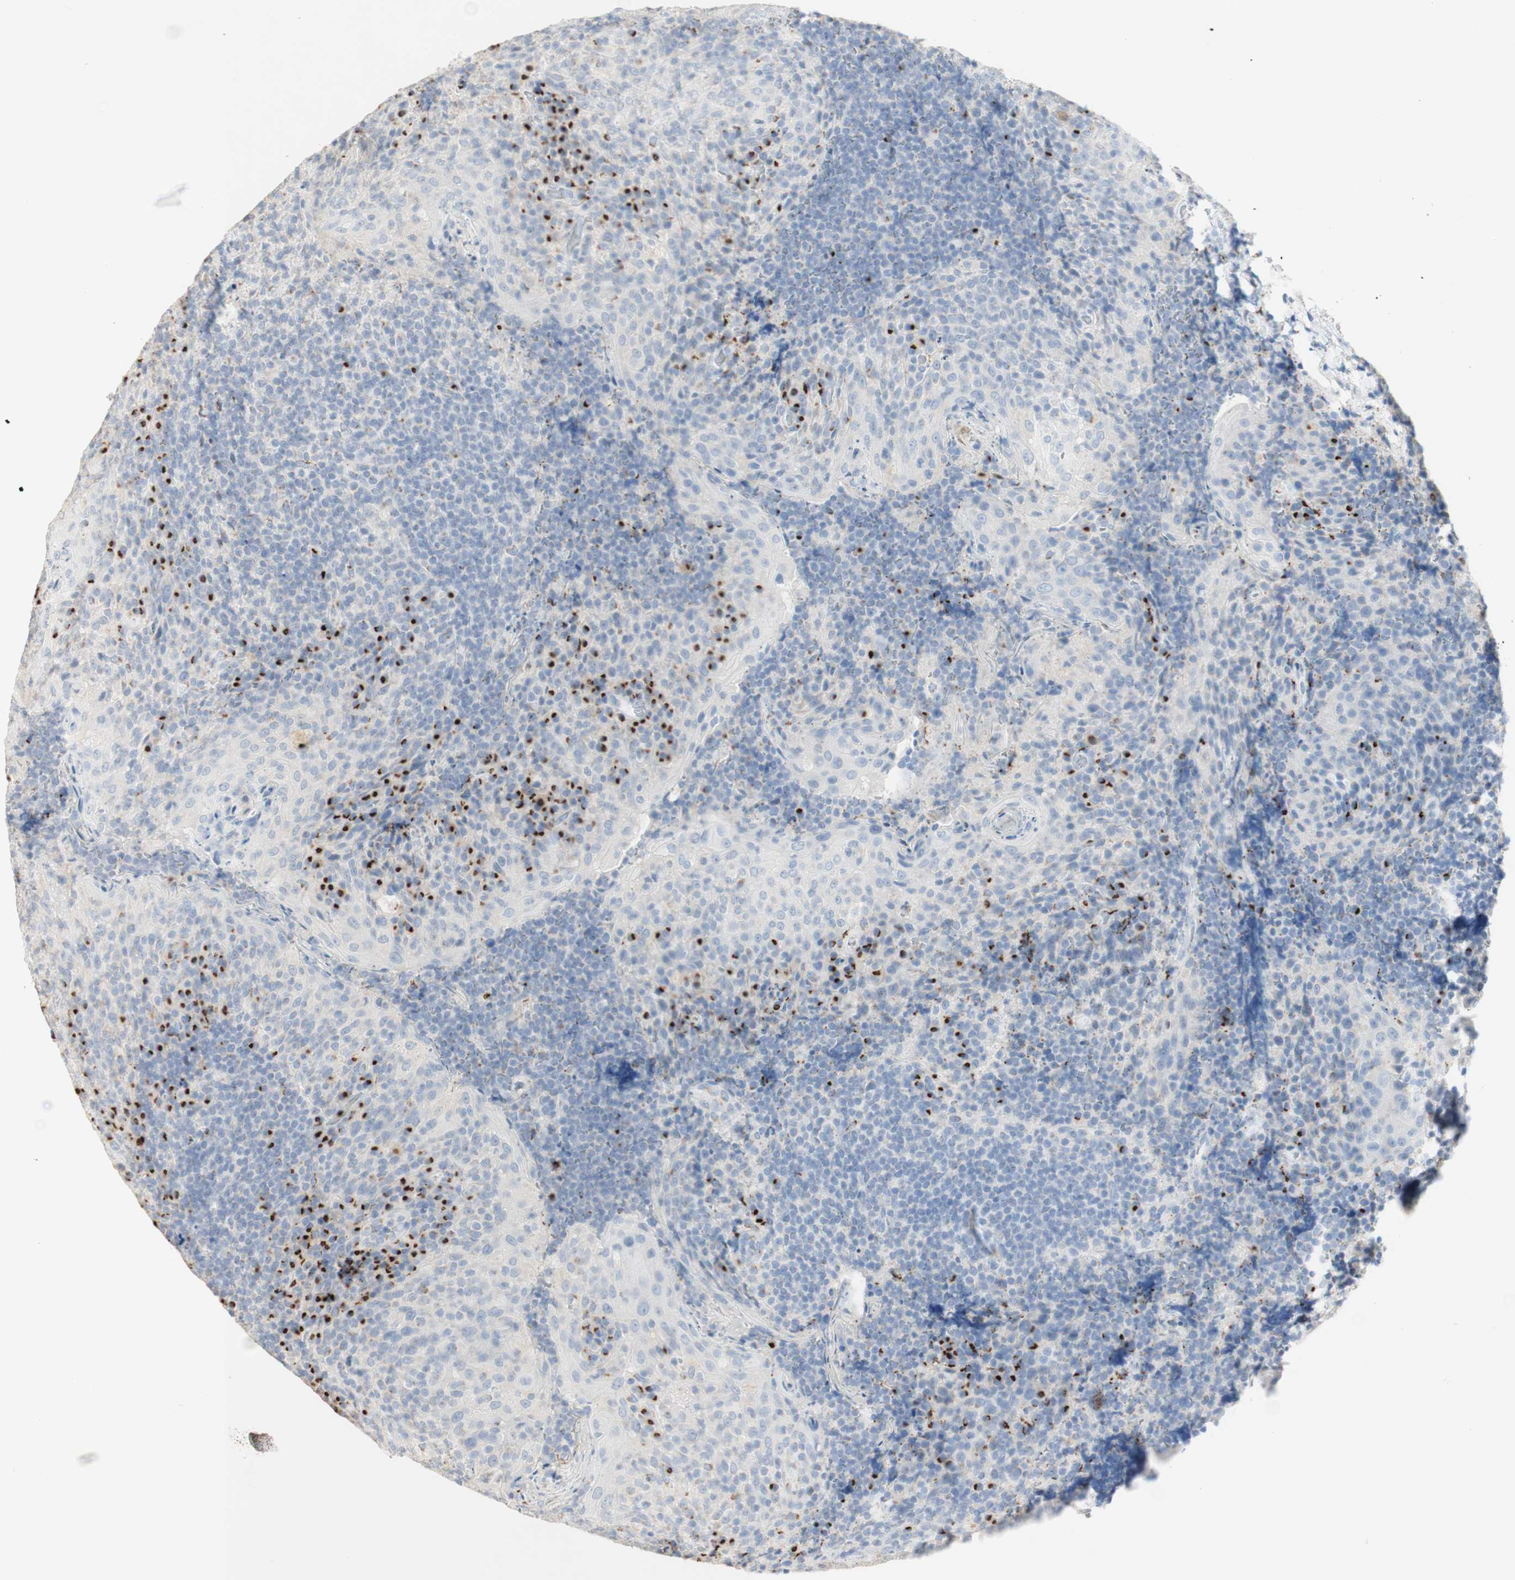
{"staining": {"intensity": "strong", "quantity": "<25%", "location": "cytoplasmic/membranous"}, "tissue": "tonsil", "cell_type": "Germinal center cells", "image_type": "normal", "snomed": [{"axis": "morphology", "description": "Normal tissue, NOS"}, {"axis": "topography", "description": "Tonsil"}], "caption": "High-power microscopy captured an immunohistochemistry micrograph of normal tonsil, revealing strong cytoplasmic/membranous positivity in approximately <25% of germinal center cells.", "gene": "MANEA", "patient": {"sex": "male", "age": 17}}